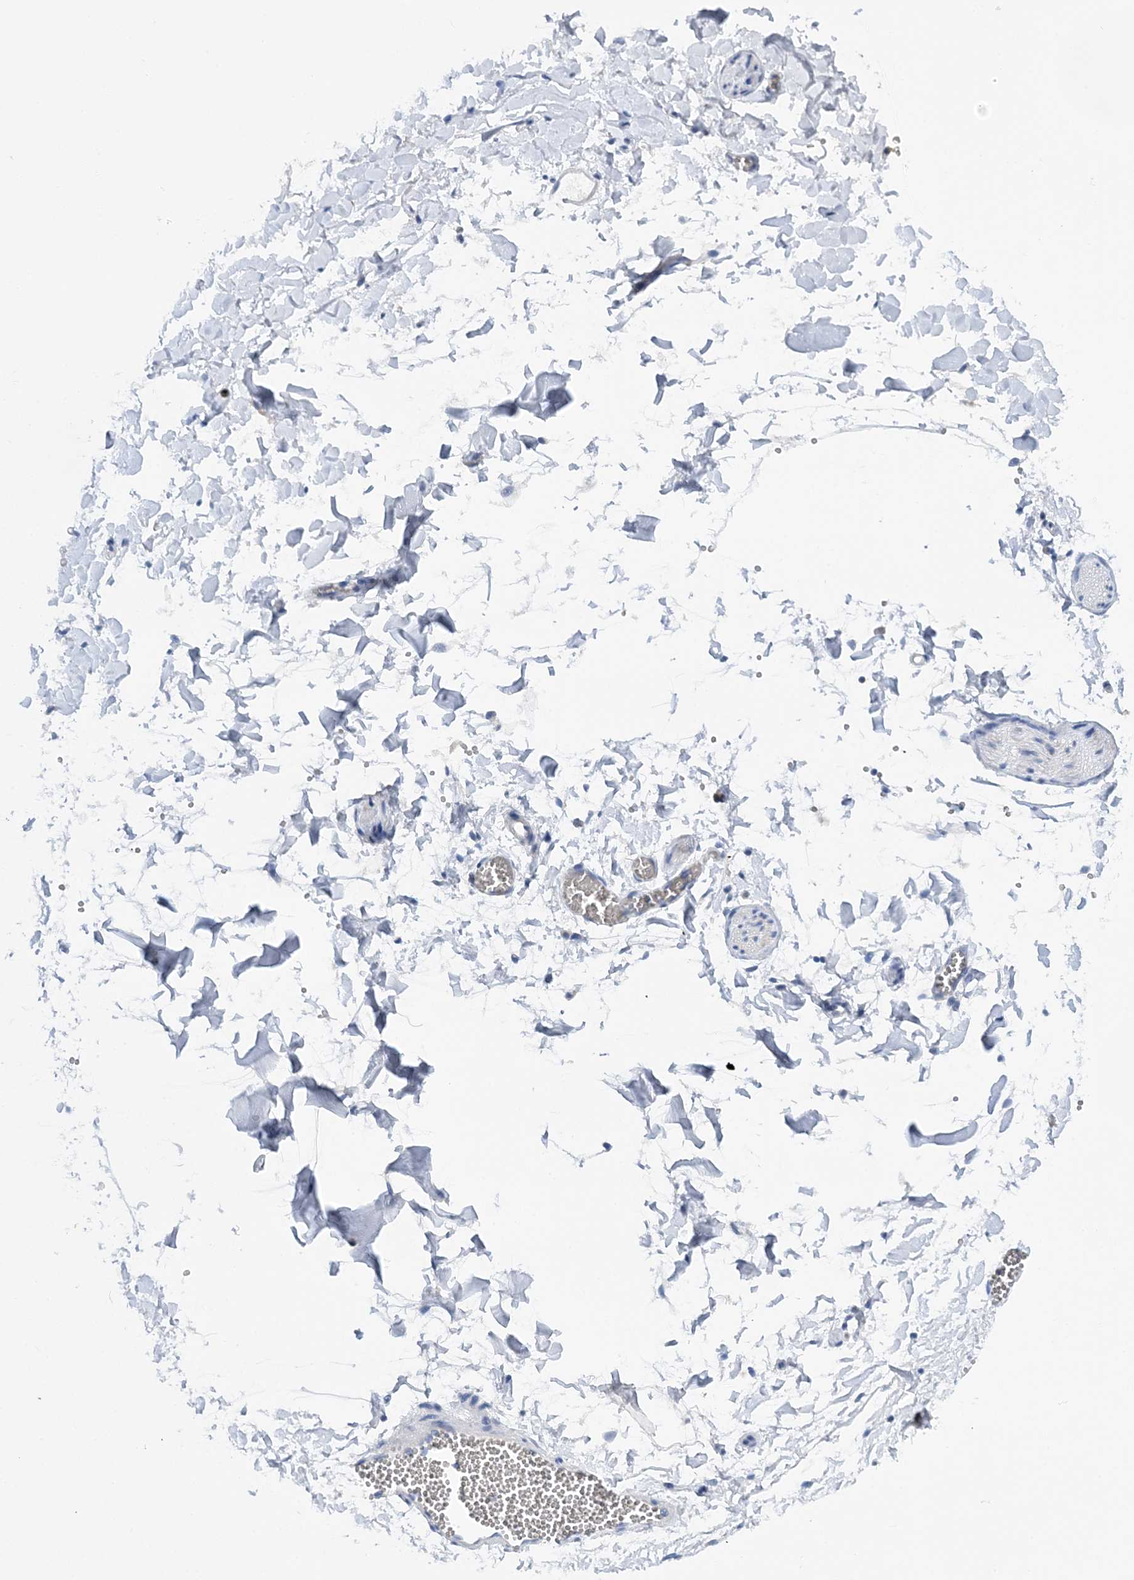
{"staining": {"intensity": "negative", "quantity": "none", "location": "none"}, "tissue": "soft tissue", "cell_type": "Fibroblasts", "image_type": "normal", "snomed": [{"axis": "morphology", "description": "Normal tissue, NOS"}, {"axis": "topography", "description": "Gallbladder"}, {"axis": "topography", "description": "Peripheral nerve tissue"}], "caption": "This is a photomicrograph of IHC staining of benign soft tissue, which shows no positivity in fibroblasts. (DAB immunohistochemistry (IHC) with hematoxylin counter stain).", "gene": "PRMT9", "patient": {"sex": "male", "age": 38}}